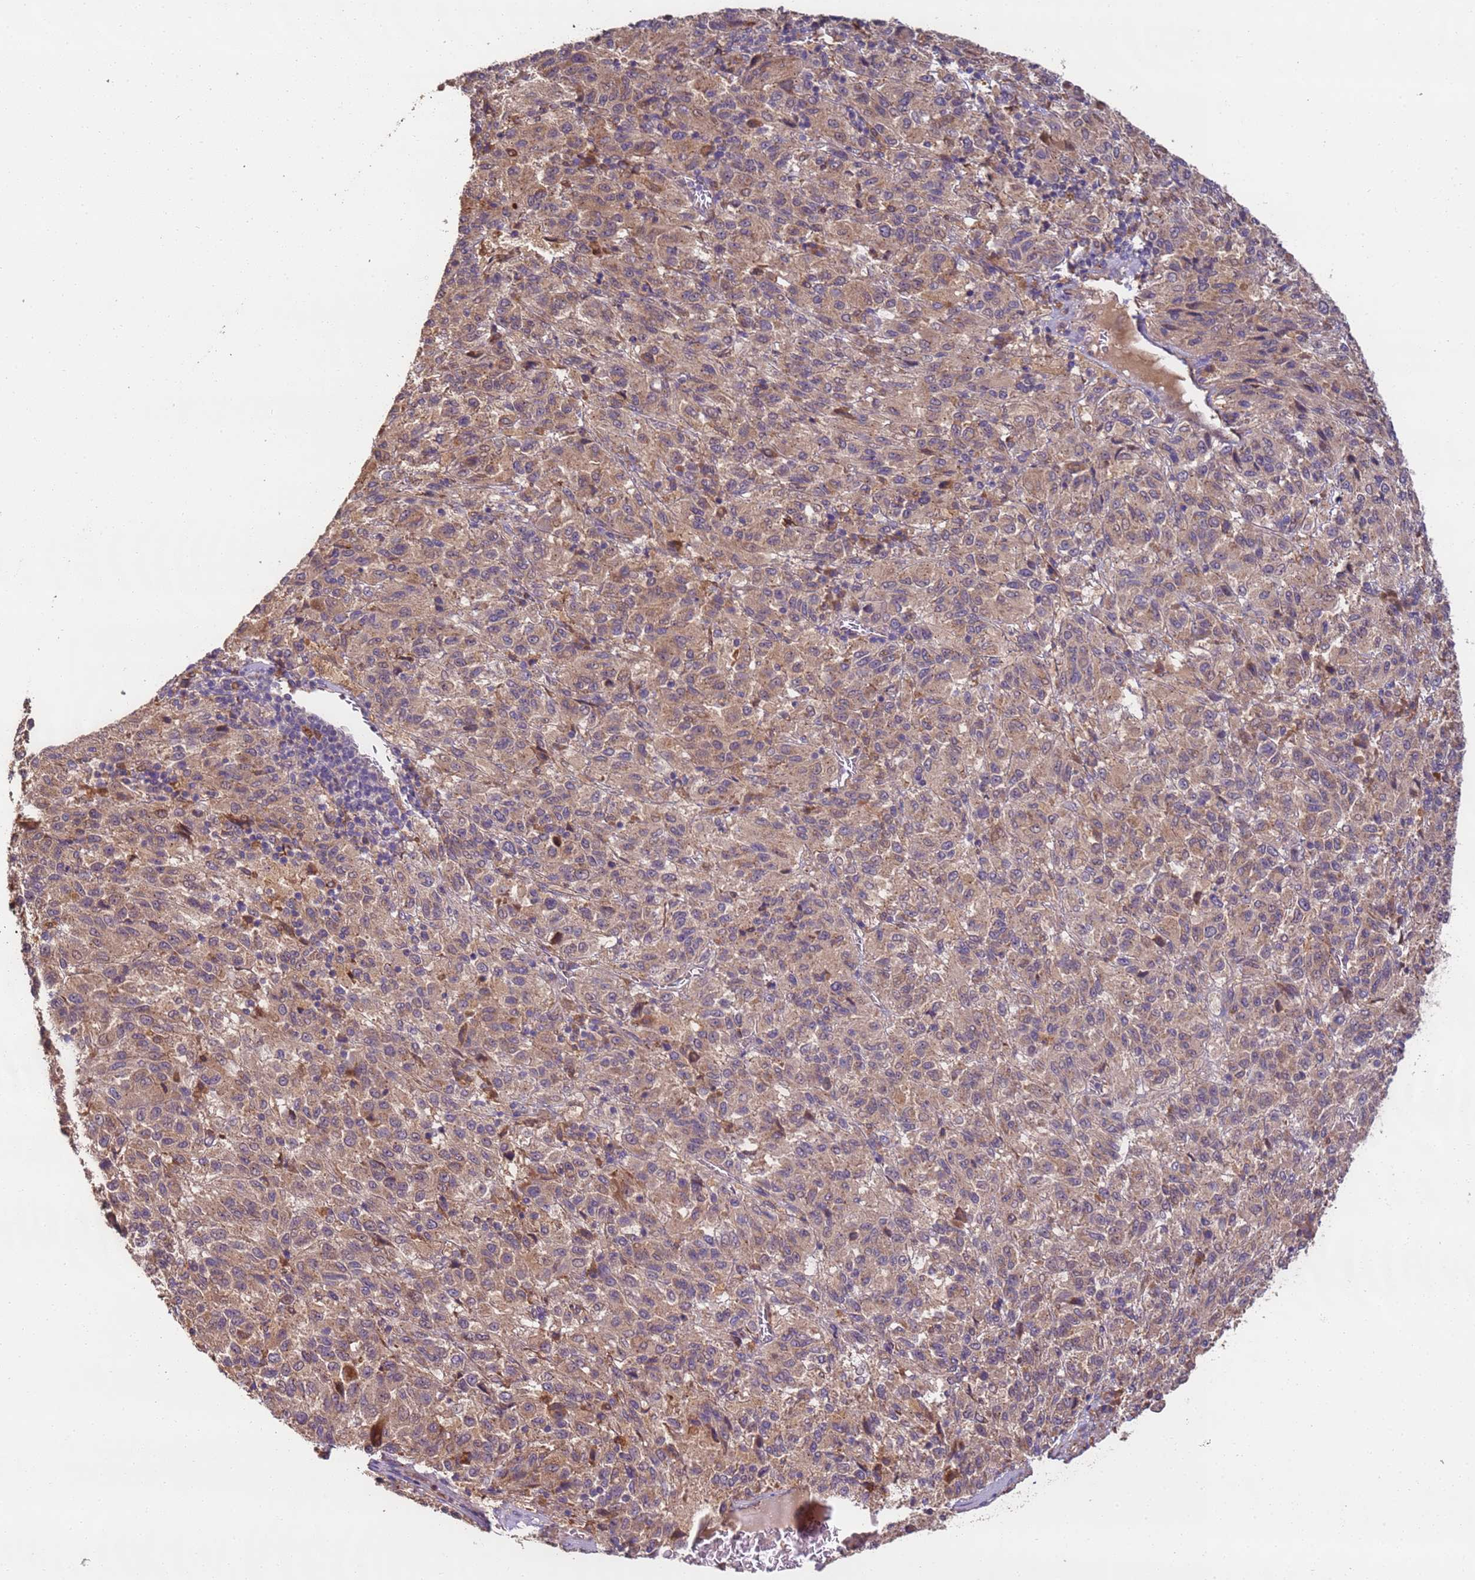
{"staining": {"intensity": "weak", "quantity": ">75%", "location": "cytoplasmic/membranous"}, "tissue": "melanoma", "cell_type": "Tumor cells", "image_type": "cancer", "snomed": [{"axis": "morphology", "description": "Malignant melanoma, Metastatic site"}, {"axis": "topography", "description": "Lung"}], "caption": "Approximately >75% of tumor cells in human melanoma demonstrate weak cytoplasmic/membranous protein positivity as visualized by brown immunohistochemical staining.", "gene": "TIGAR", "patient": {"sex": "male", "age": 64}}